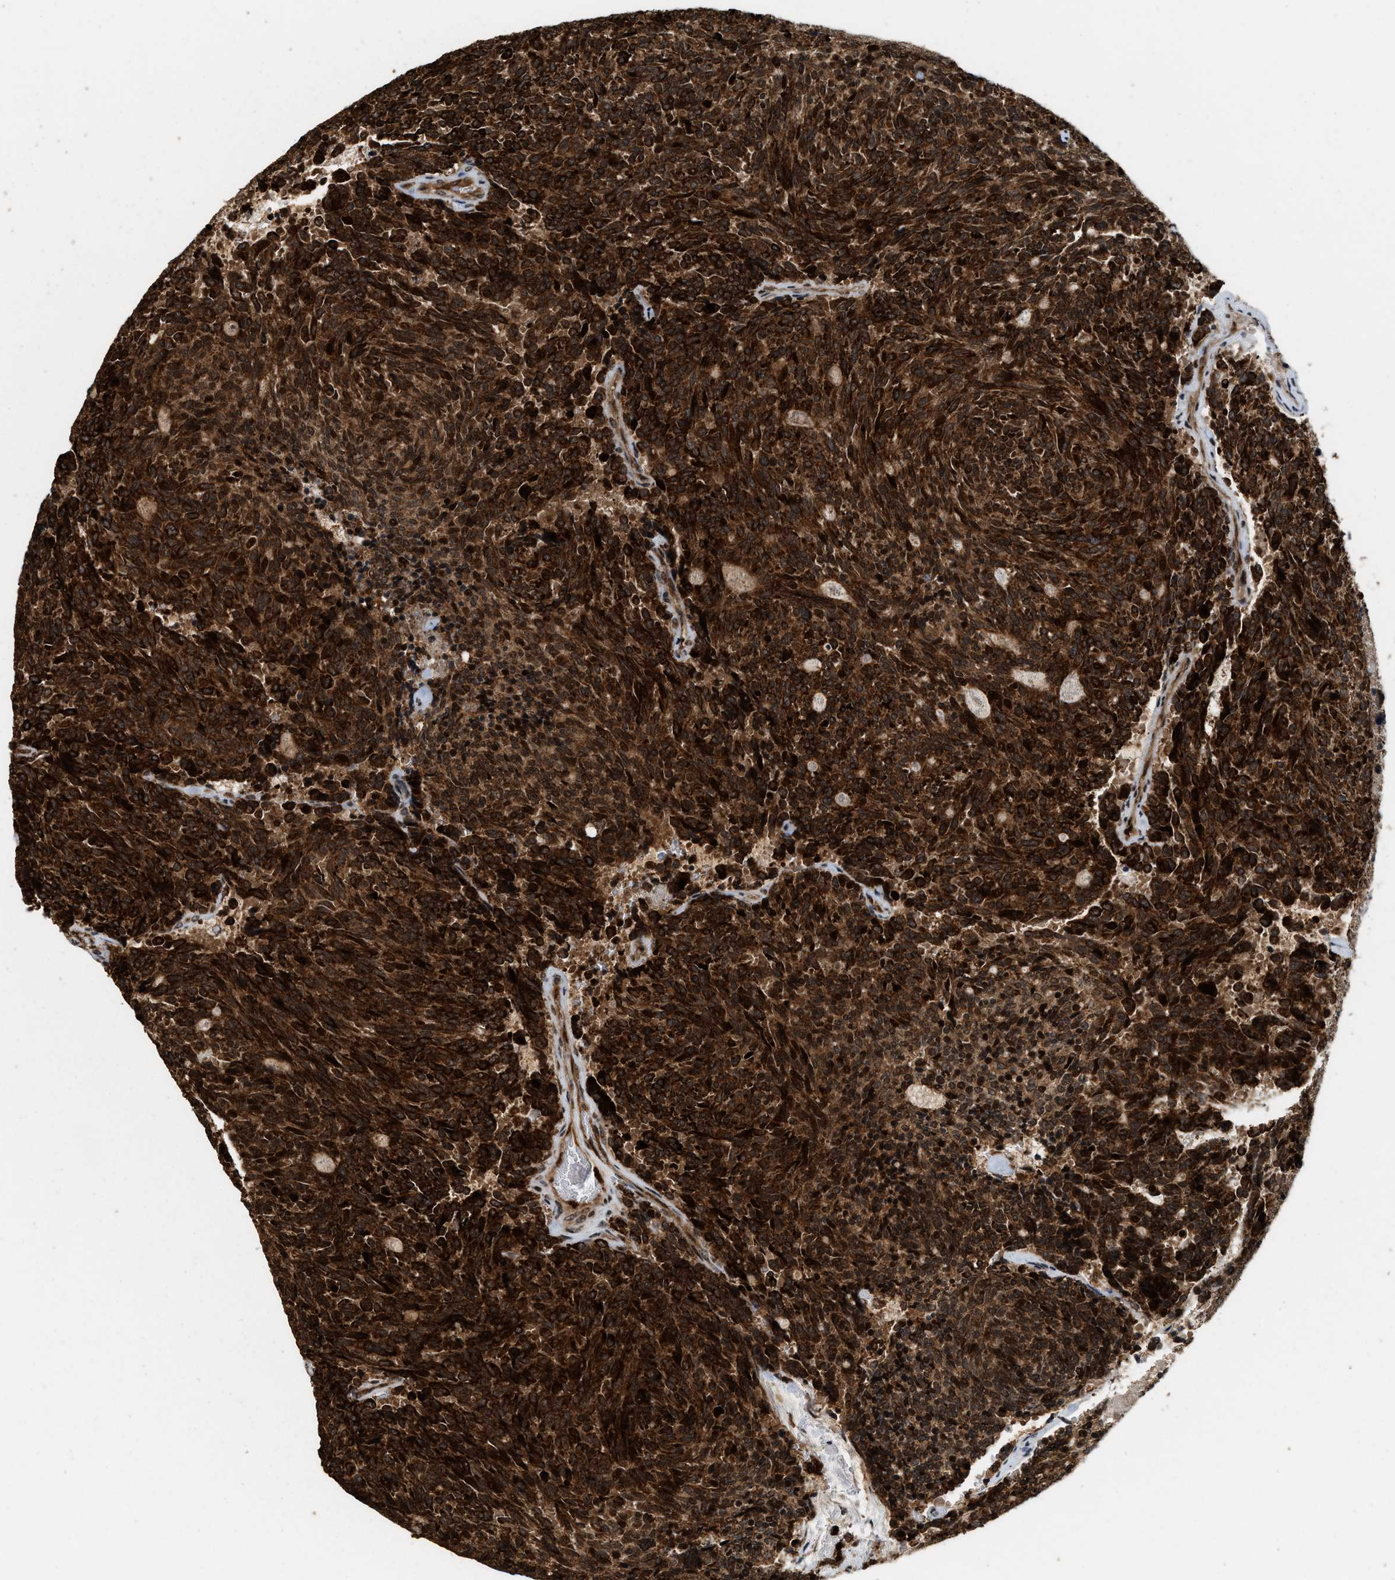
{"staining": {"intensity": "strong", "quantity": ">75%", "location": "cytoplasmic/membranous,nuclear"}, "tissue": "carcinoid", "cell_type": "Tumor cells", "image_type": "cancer", "snomed": [{"axis": "morphology", "description": "Carcinoid, malignant, NOS"}, {"axis": "topography", "description": "Pancreas"}], "caption": "The immunohistochemical stain labels strong cytoplasmic/membranous and nuclear positivity in tumor cells of malignant carcinoid tissue.", "gene": "ELP2", "patient": {"sex": "female", "age": 54}}